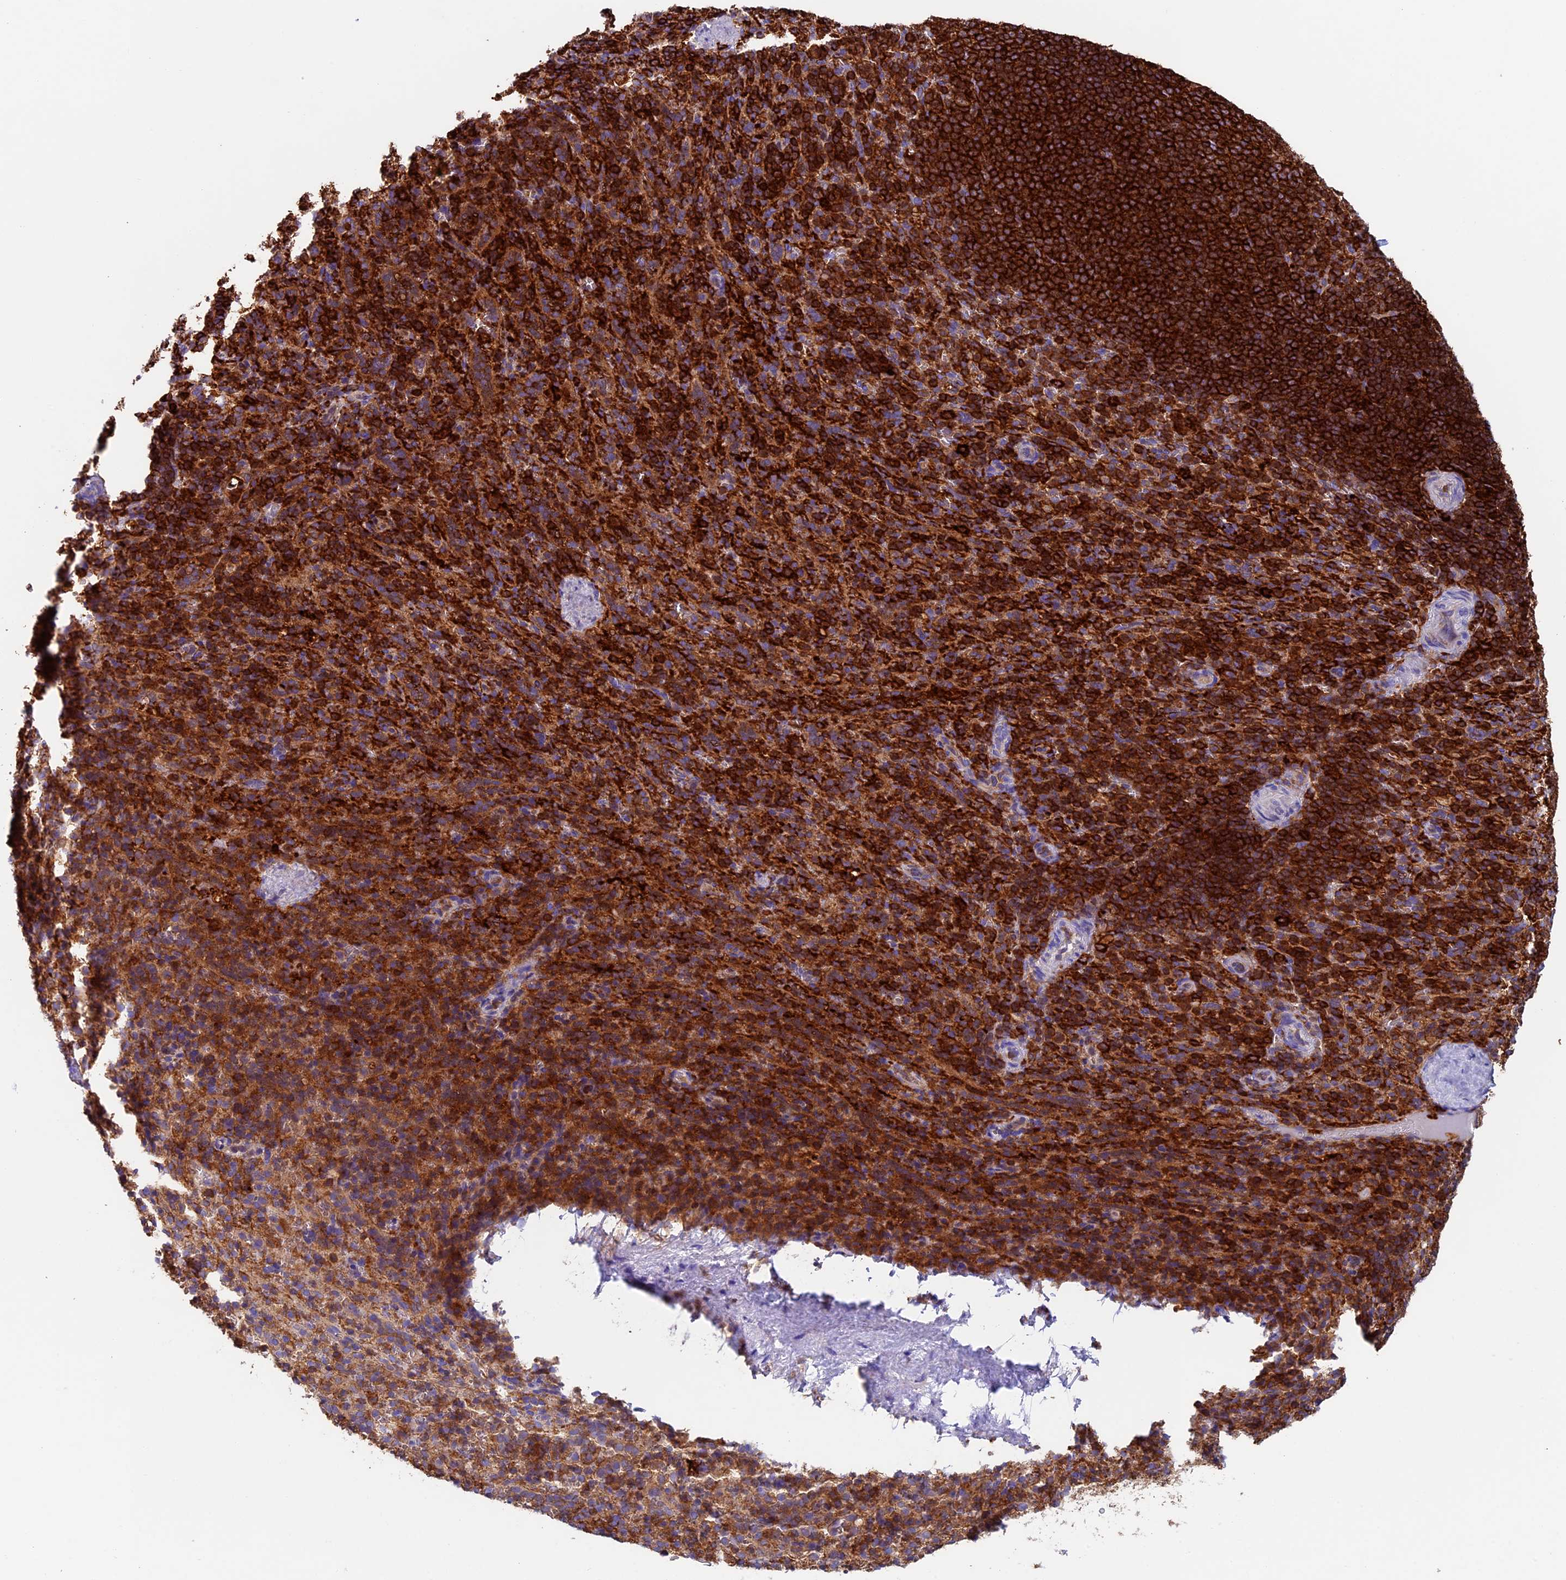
{"staining": {"intensity": "strong", "quantity": ">75%", "location": "cytoplasmic/membranous"}, "tissue": "spleen", "cell_type": "Cells in red pulp", "image_type": "normal", "snomed": [{"axis": "morphology", "description": "Normal tissue, NOS"}, {"axis": "topography", "description": "Spleen"}], "caption": "Cells in red pulp show high levels of strong cytoplasmic/membranous positivity in about >75% of cells in normal human spleen. (IHC, brightfield microscopy, high magnification).", "gene": "ADAT1", "patient": {"sex": "female", "age": 21}}